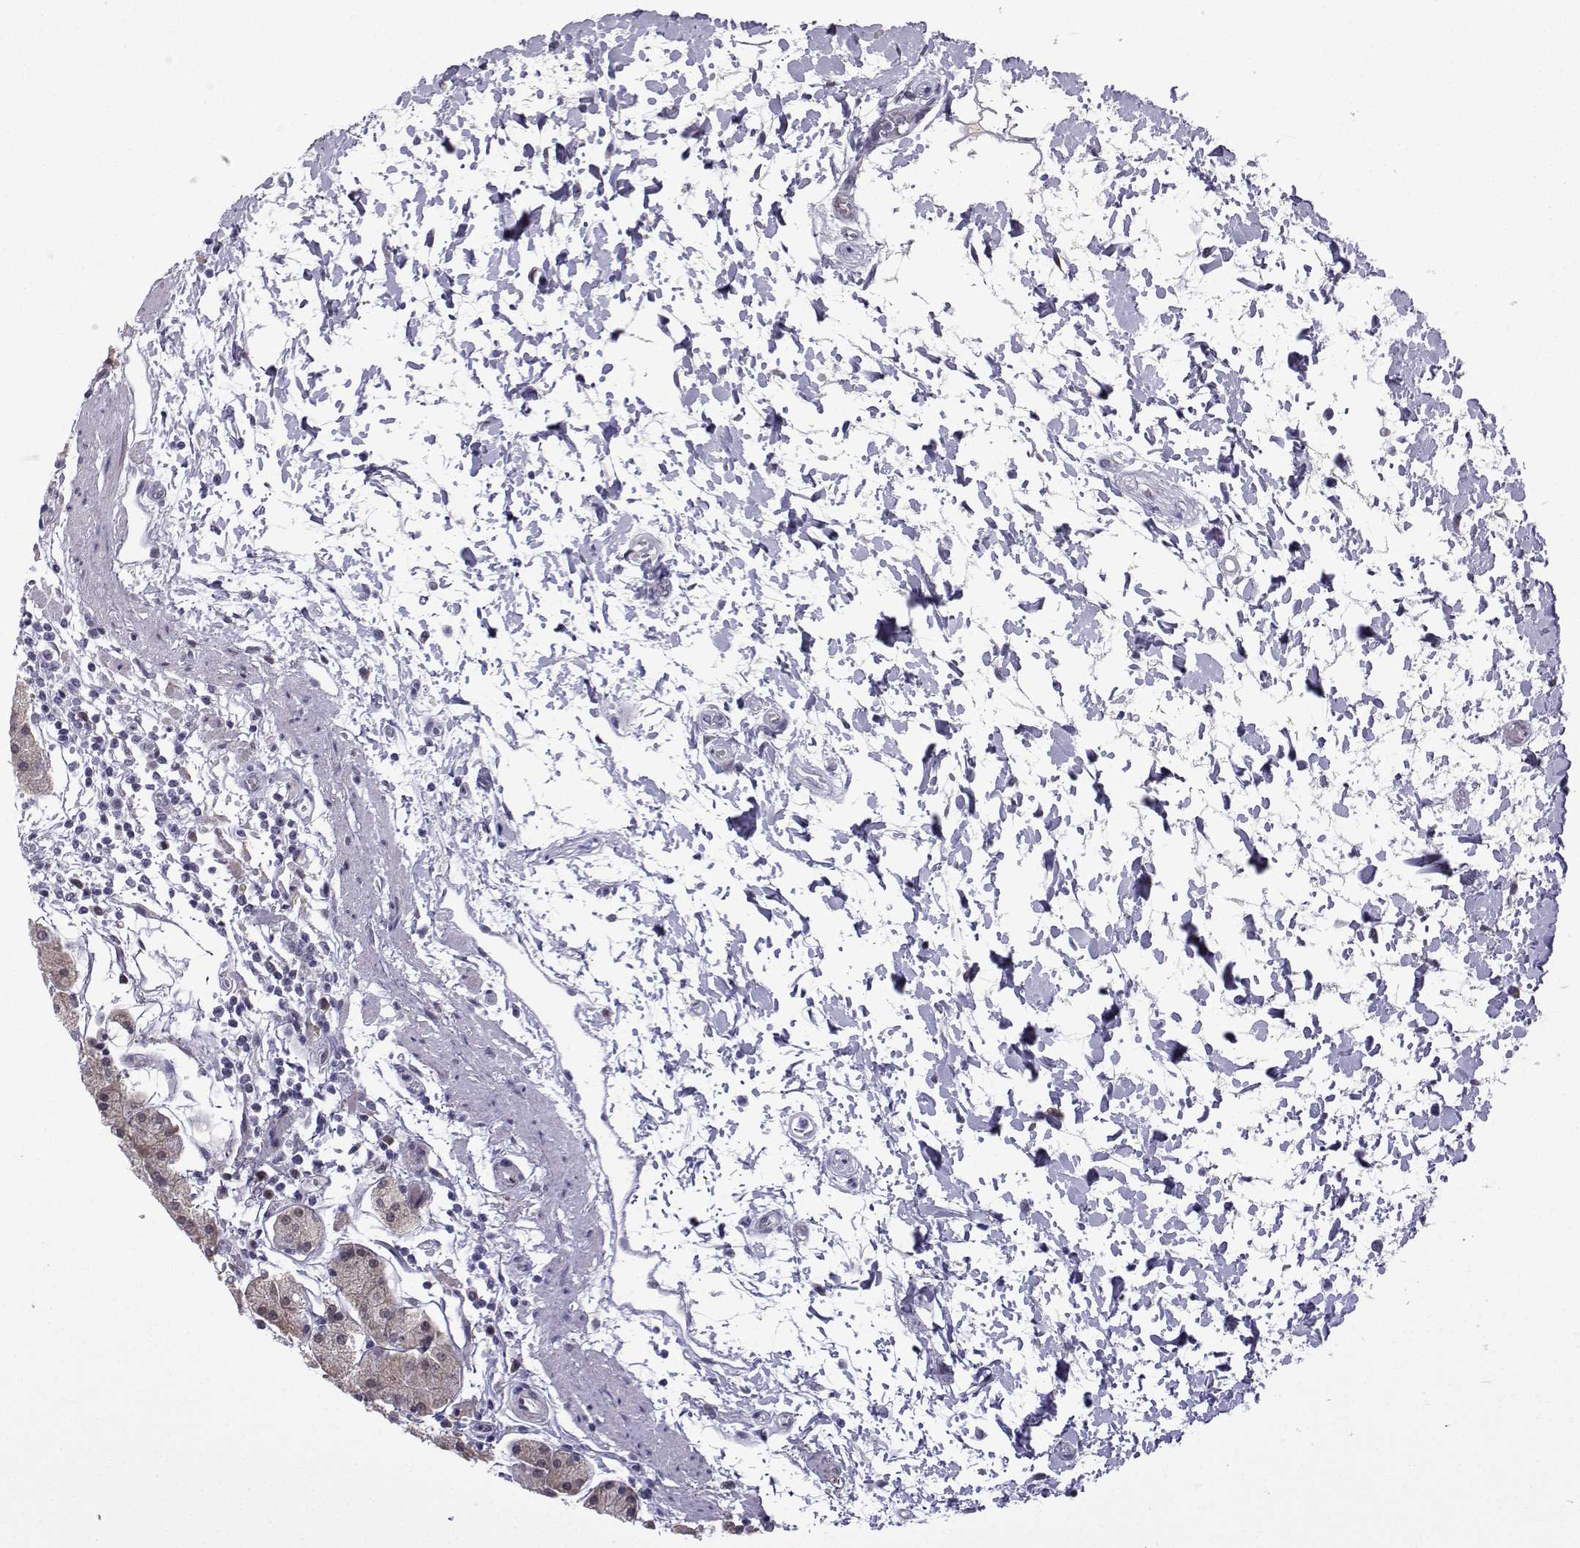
{"staining": {"intensity": "moderate", "quantity": "<25%", "location": "nuclear"}, "tissue": "stomach", "cell_type": "Glandular cells", "image_type": "normal", "snomed": [{"axis": "morphology", "description": "Normal tissue, NOS"}, {"axis": "topography", "description": "Stomach"}], "caption": "IHC micrograph of benign stomach: human stomach stained using immunohistochemistry displays low levels of moderate protein expression localized specifically in the nuclear of glandular cells, appearing as a nuclear brown color.", "gene": "FGF3", "patient": {"sex": "male", "age": 54}}